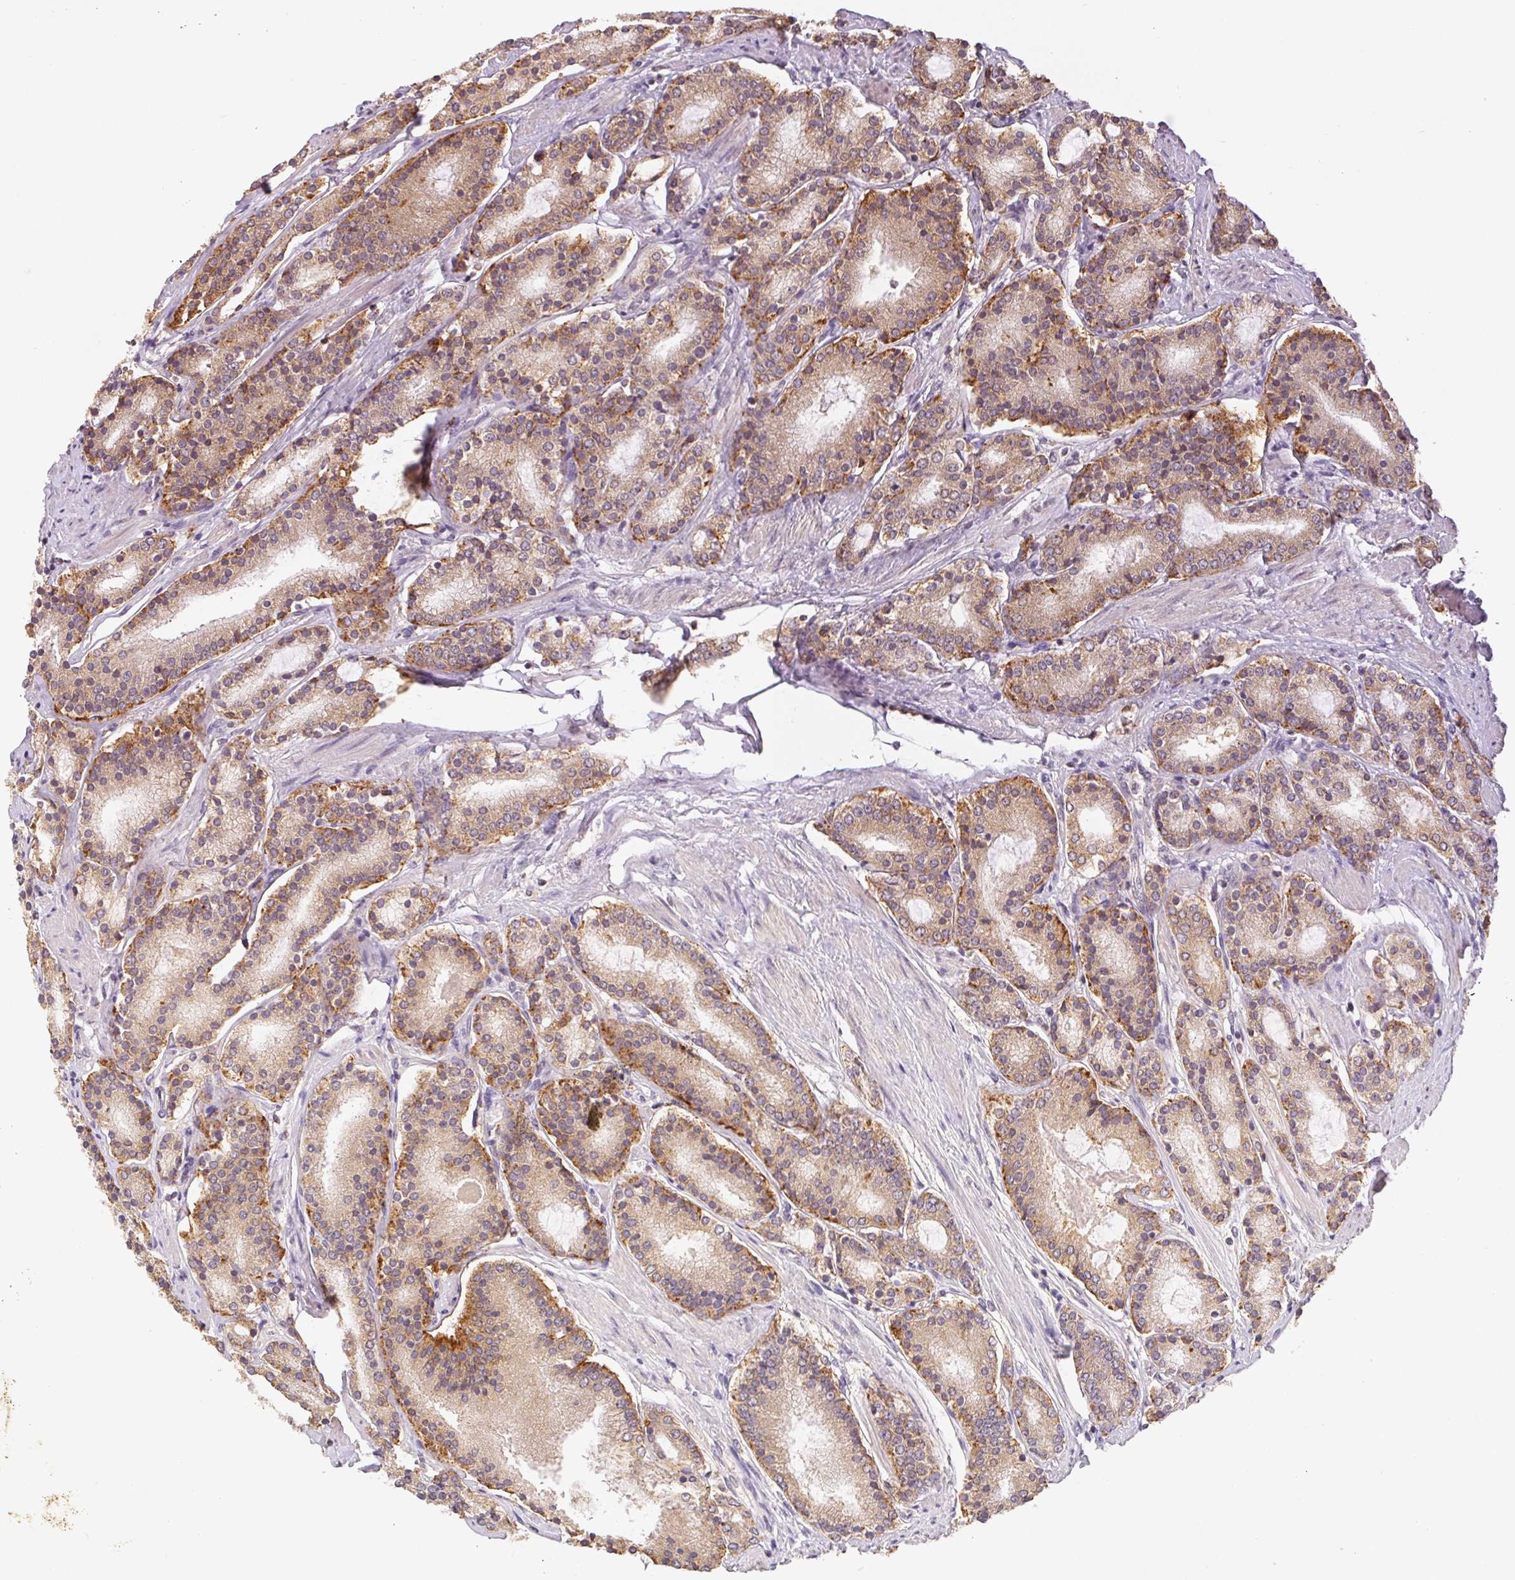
{"staining": {"intensity": "weak", "quantity": ">75%", "location": "cytoplasmic/membranous"}, "tissue": "prostate cancer", "cell_type": "Tumor cells", "image_type": "cancer", "snomed": [{"axis": "morphology", "description": "Adenocarcinoma, High grade"}, {"axis": "topography", "description": "Prostate"}], "caption": "Adenocarcinoma (high-grade) (prostate) stained with DAB immunohistochemistry (IHC) shows low levels of weak cytoplasmic/membranous expression in about >75% of tumor cells.", "gene": "SEZ6L2", "patient": {"sex": "male", "age": 63}}